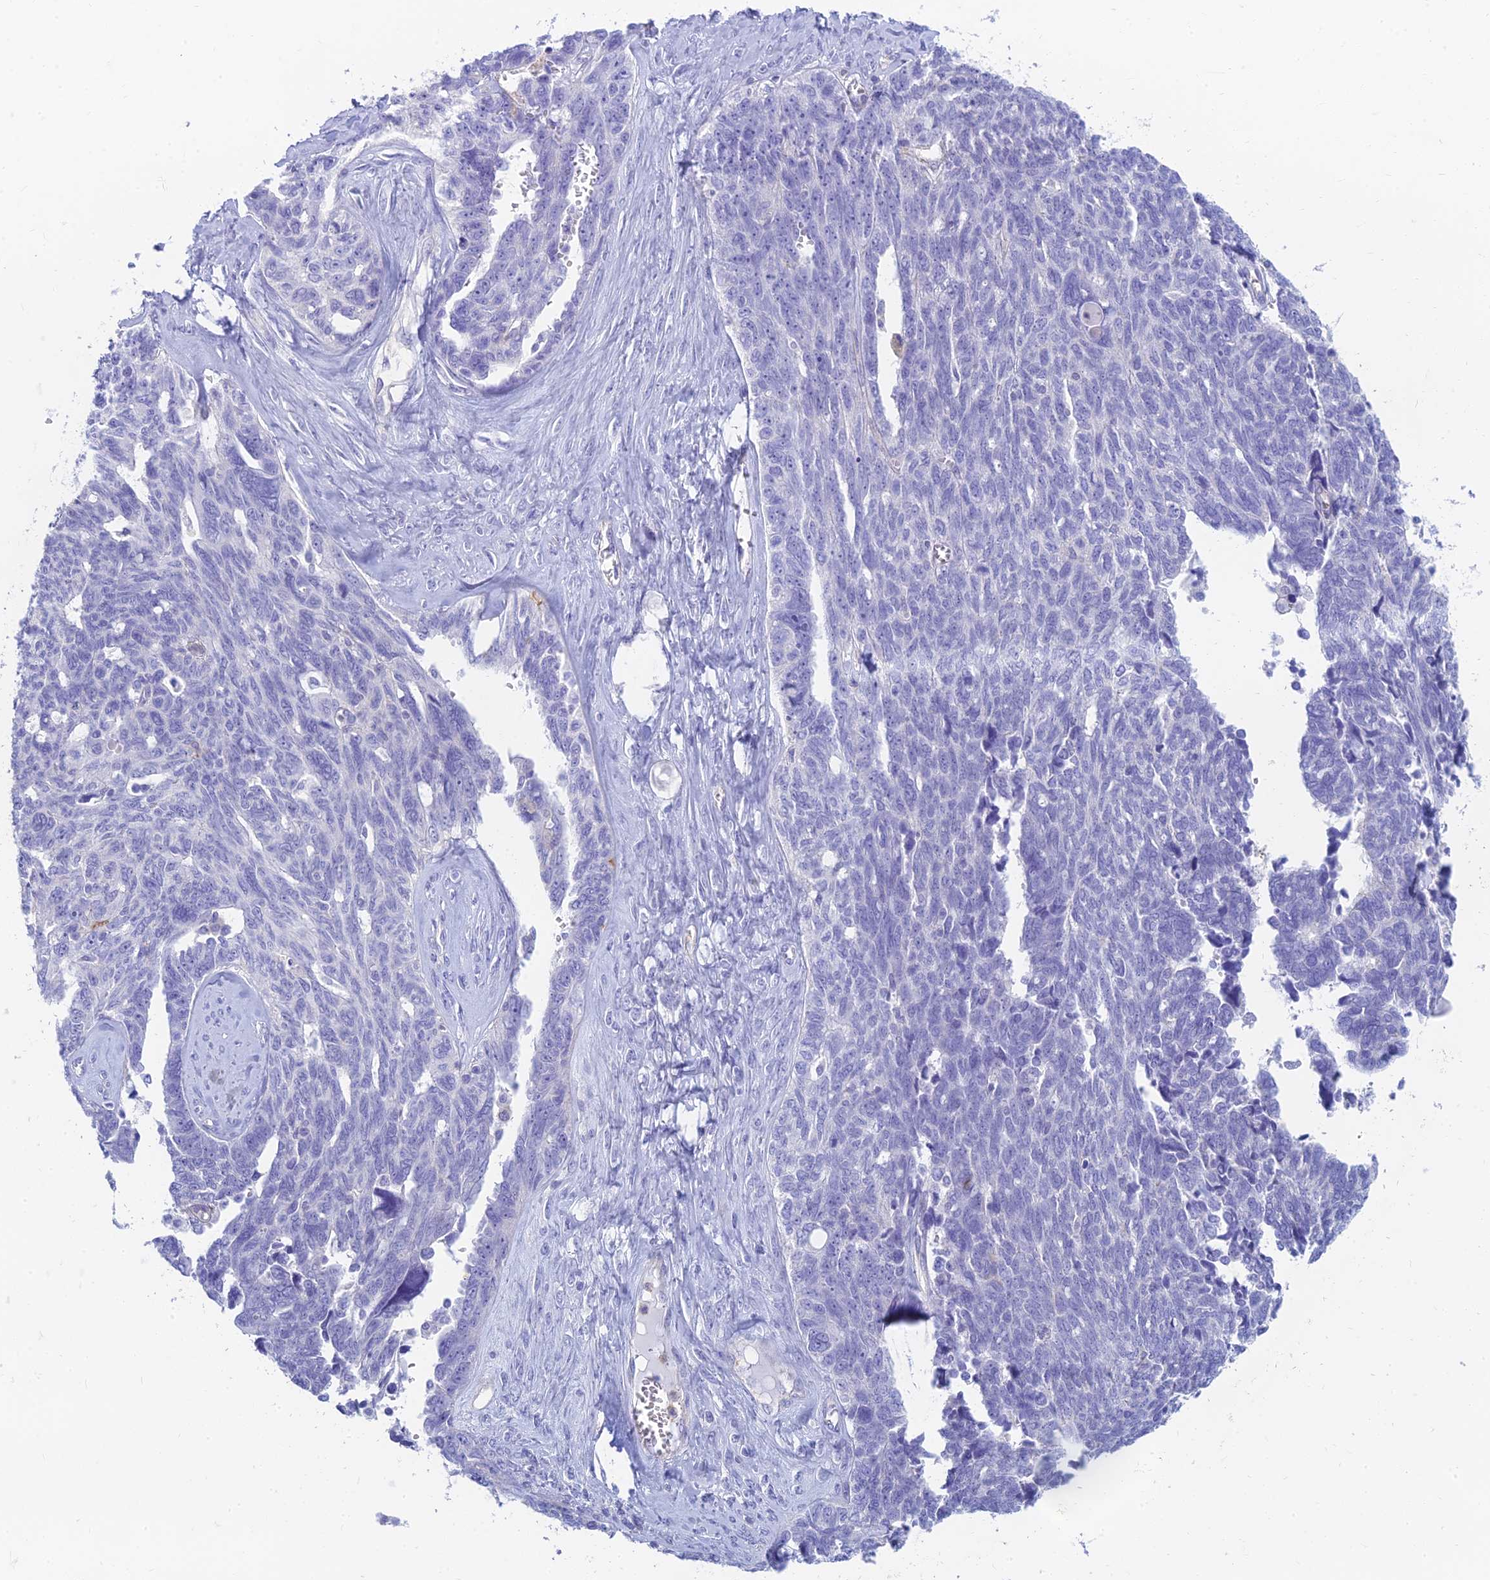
{"staining": {"intensity": "negative", "quantity": "none", "location": "none"}, "tissue": "ovarian cancer", "cell_type": "Tumor cells", "image_type": "cancer", "snomed": [{"axis": "morphology", "description": "Cystadenocarcinoma, serous, NOS"}, {"axis": "topography", "description": "Ovary"}], "caption": "DAB immunohistochemical staining of serous cystadenocarcinoma (ovarian) shows no significant positivity in tumor cells.", "gene": "STRN4", "patient": {"sex": "female", "age": 79}}